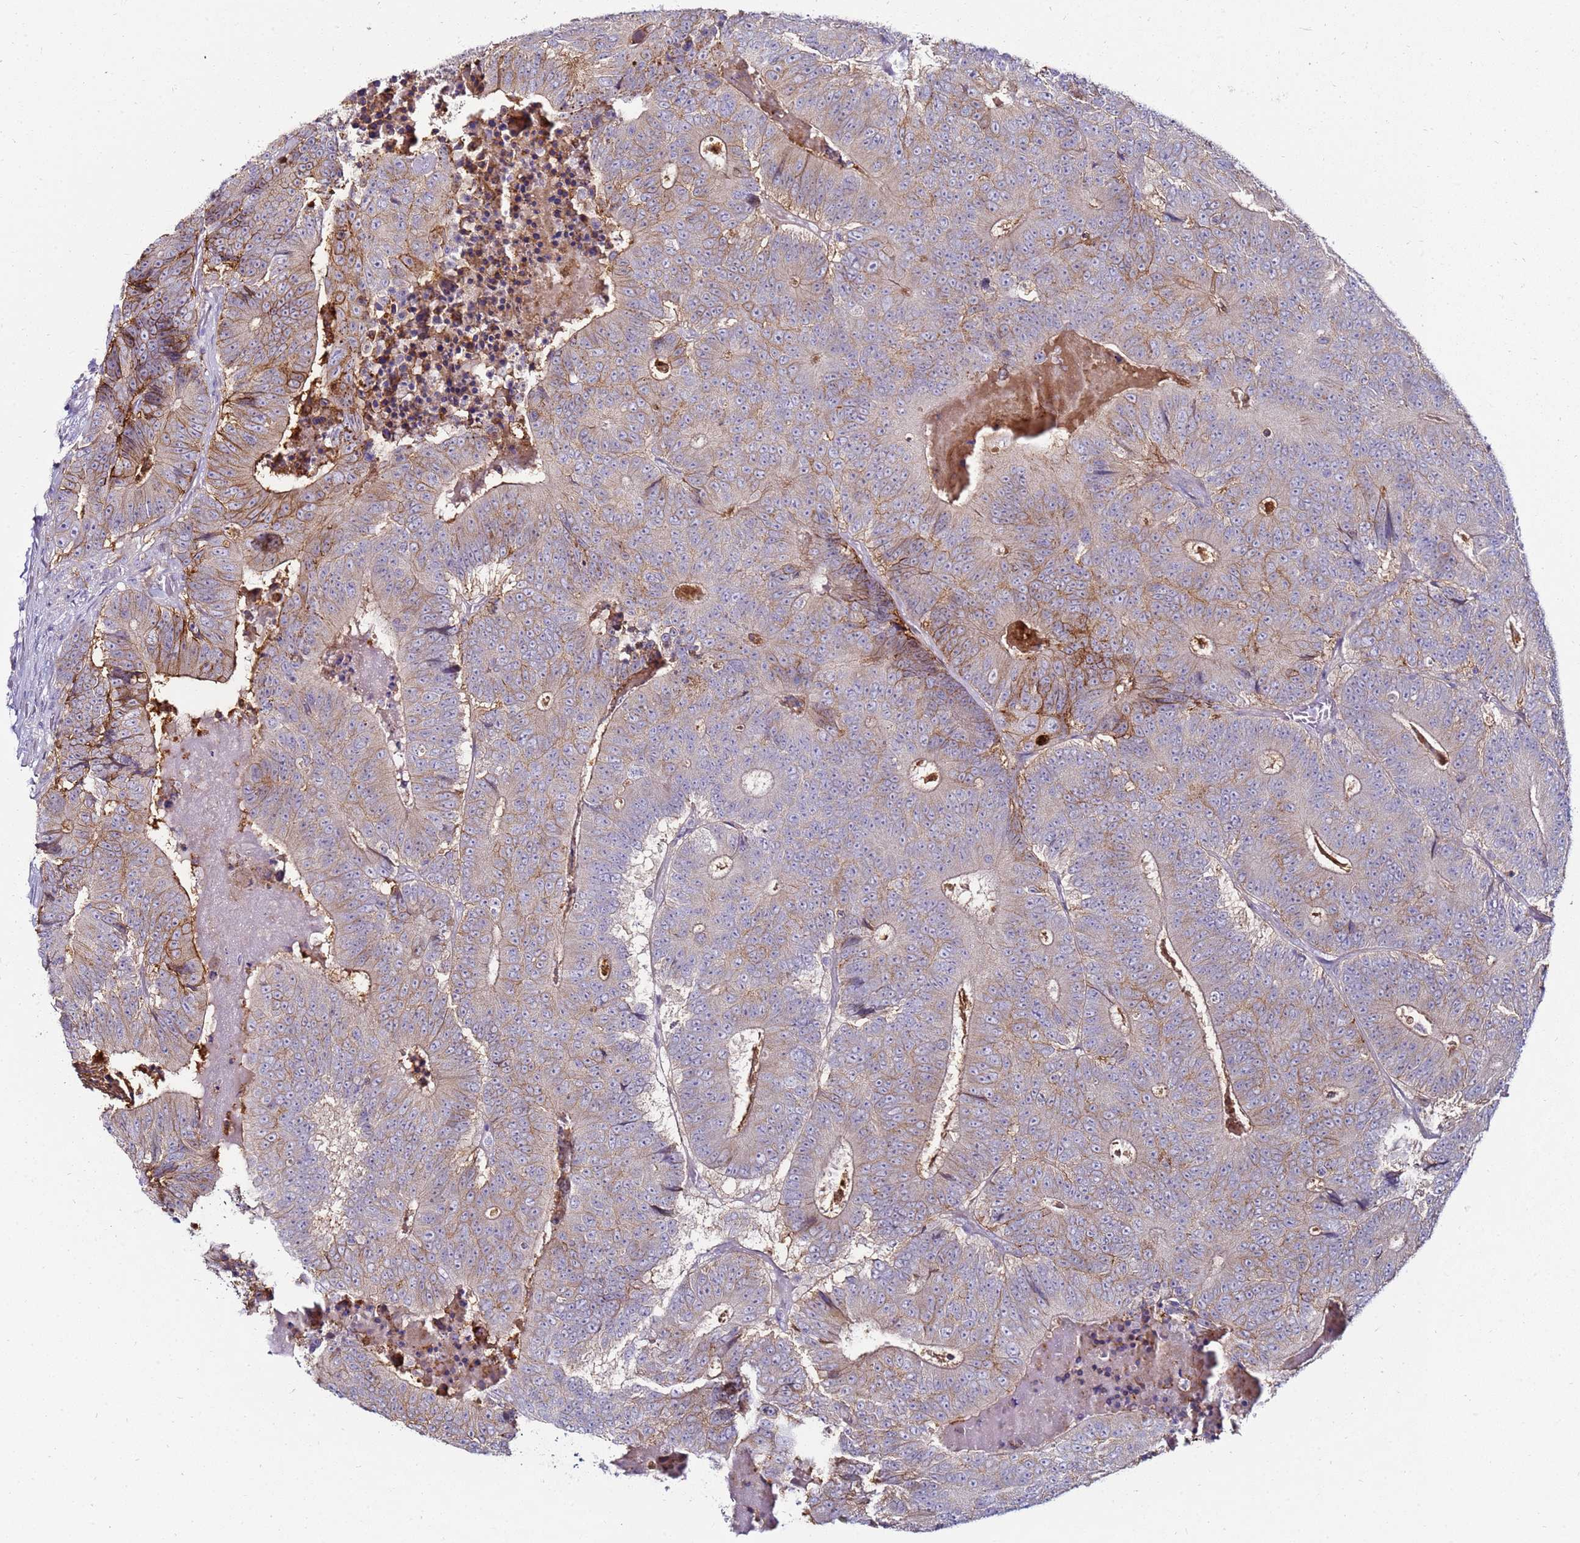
{"staining": {"intensity": "moderate", "quantity": "25%-75%", "location": "cytoplasmic/membranous"}, "tissue": "colorectal cancer", "cell_type": "Tumor cells", "image_type": "cancer", "snomed": [{"axis": "morphology", "description": "Adenocarcinoma, NOS"}, {"axis": "topography", "description": "Colon"}], "caption": "Immunohistochemistry of human colorectal cancer shows medium levels of moderate cytoplasmic/membranous expression in about 25%-75% of tumor cells. Ihc stains the protein of interest in brown and the nuclei are stained blue.", "gene": "GPN3", "patient": {"sex": "male", "age": 83}}